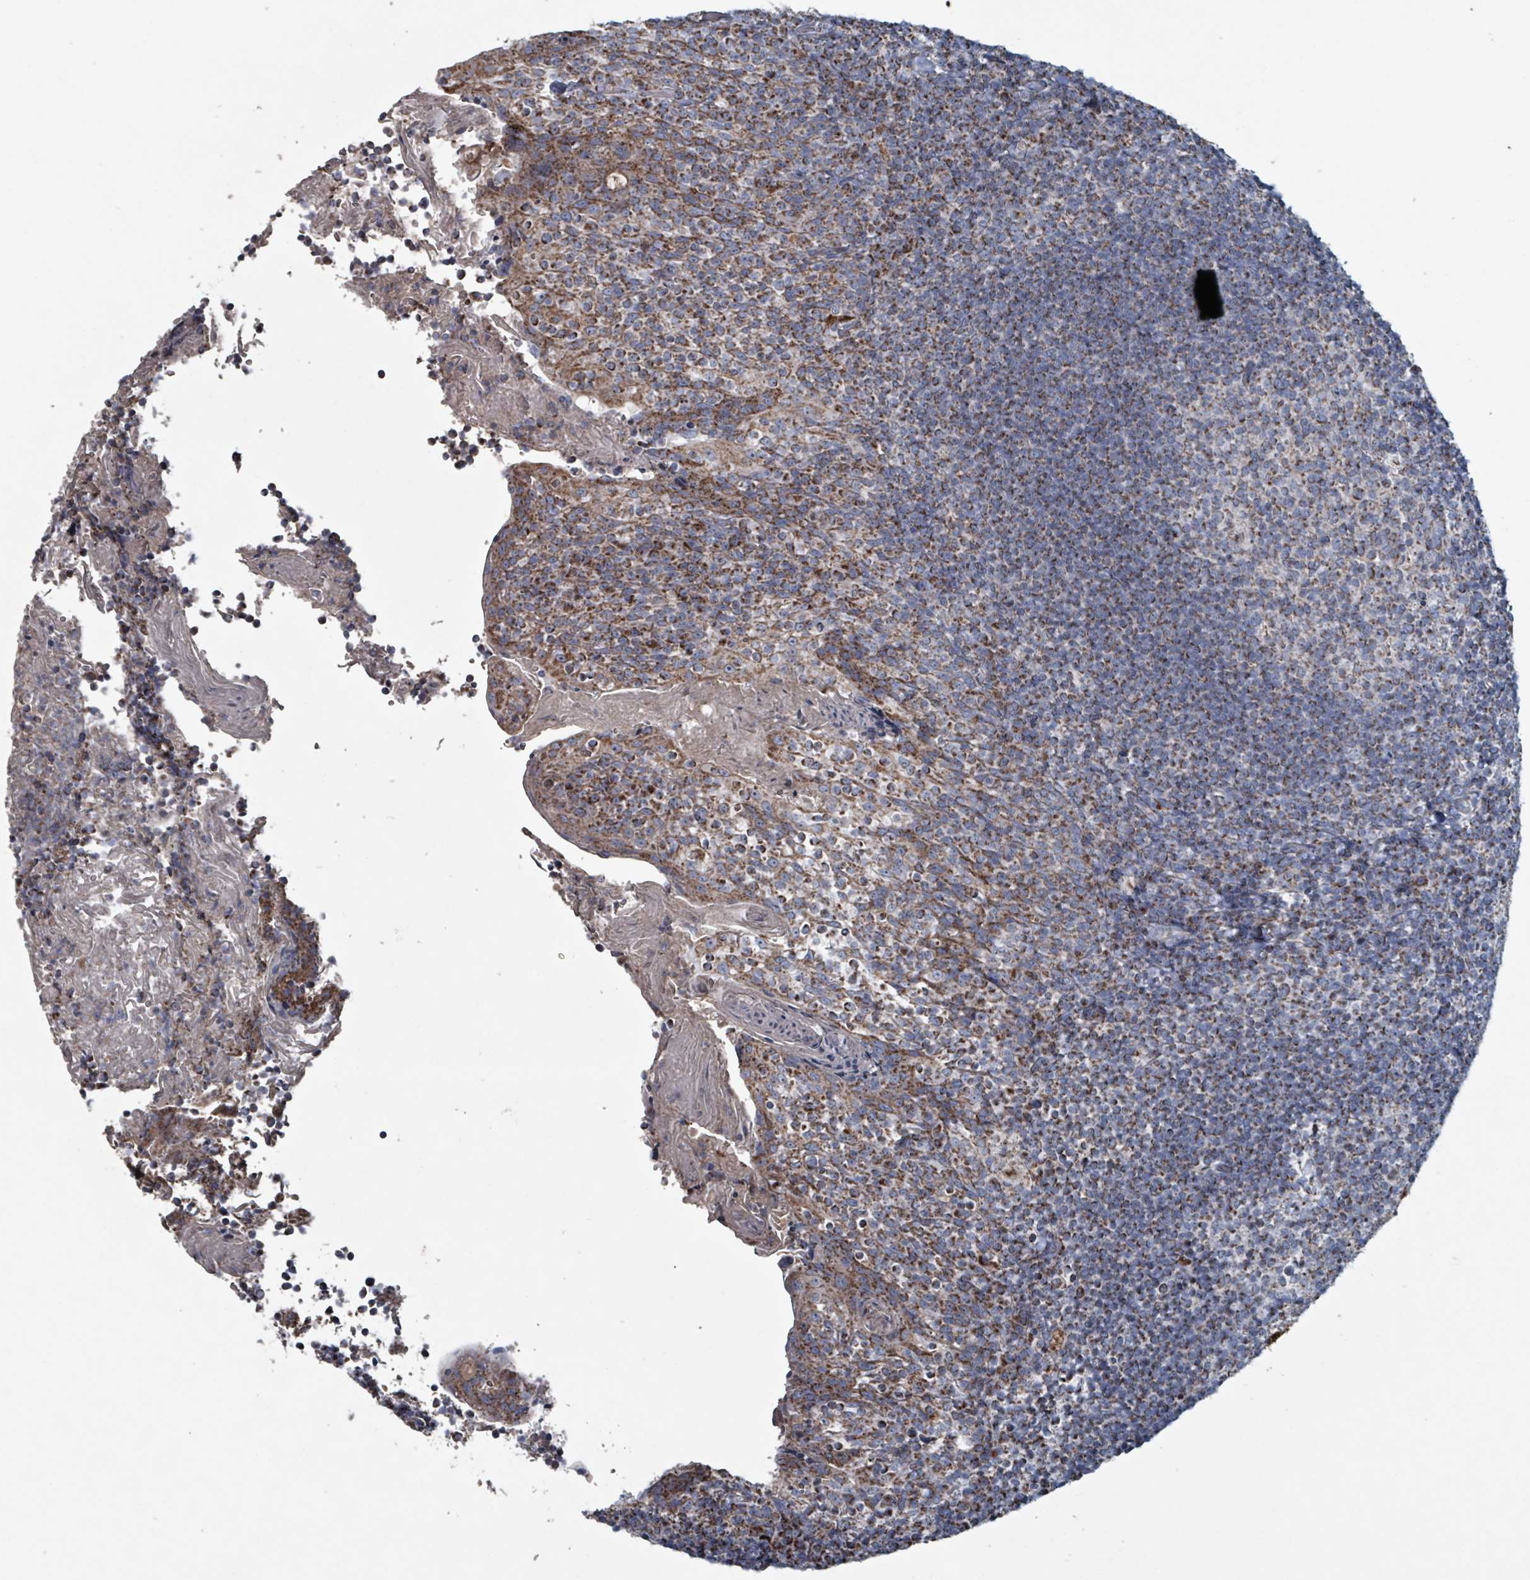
{"staining": {"intensity": "moderate", "quantity": "25%-75%", "location": "cytoplasmic/membranous"}, "tissue": "tonsil", "cell_type": "Germinal center cells", "image_type": "normal", "snomed": [{"axis": "morphology", "description": "Normal tissue, NOS"}, {"axis": "topography", "description": "Tonsil"}], "caption": "Immunohistochemistry of normal human tonsil reveals medium levels of moderate cytoplasmic/membranous expression in approximately 25%-75% of germinal center cells.", "gene": "ABHD18", "patient": {"sex": "female", "age": 10}}